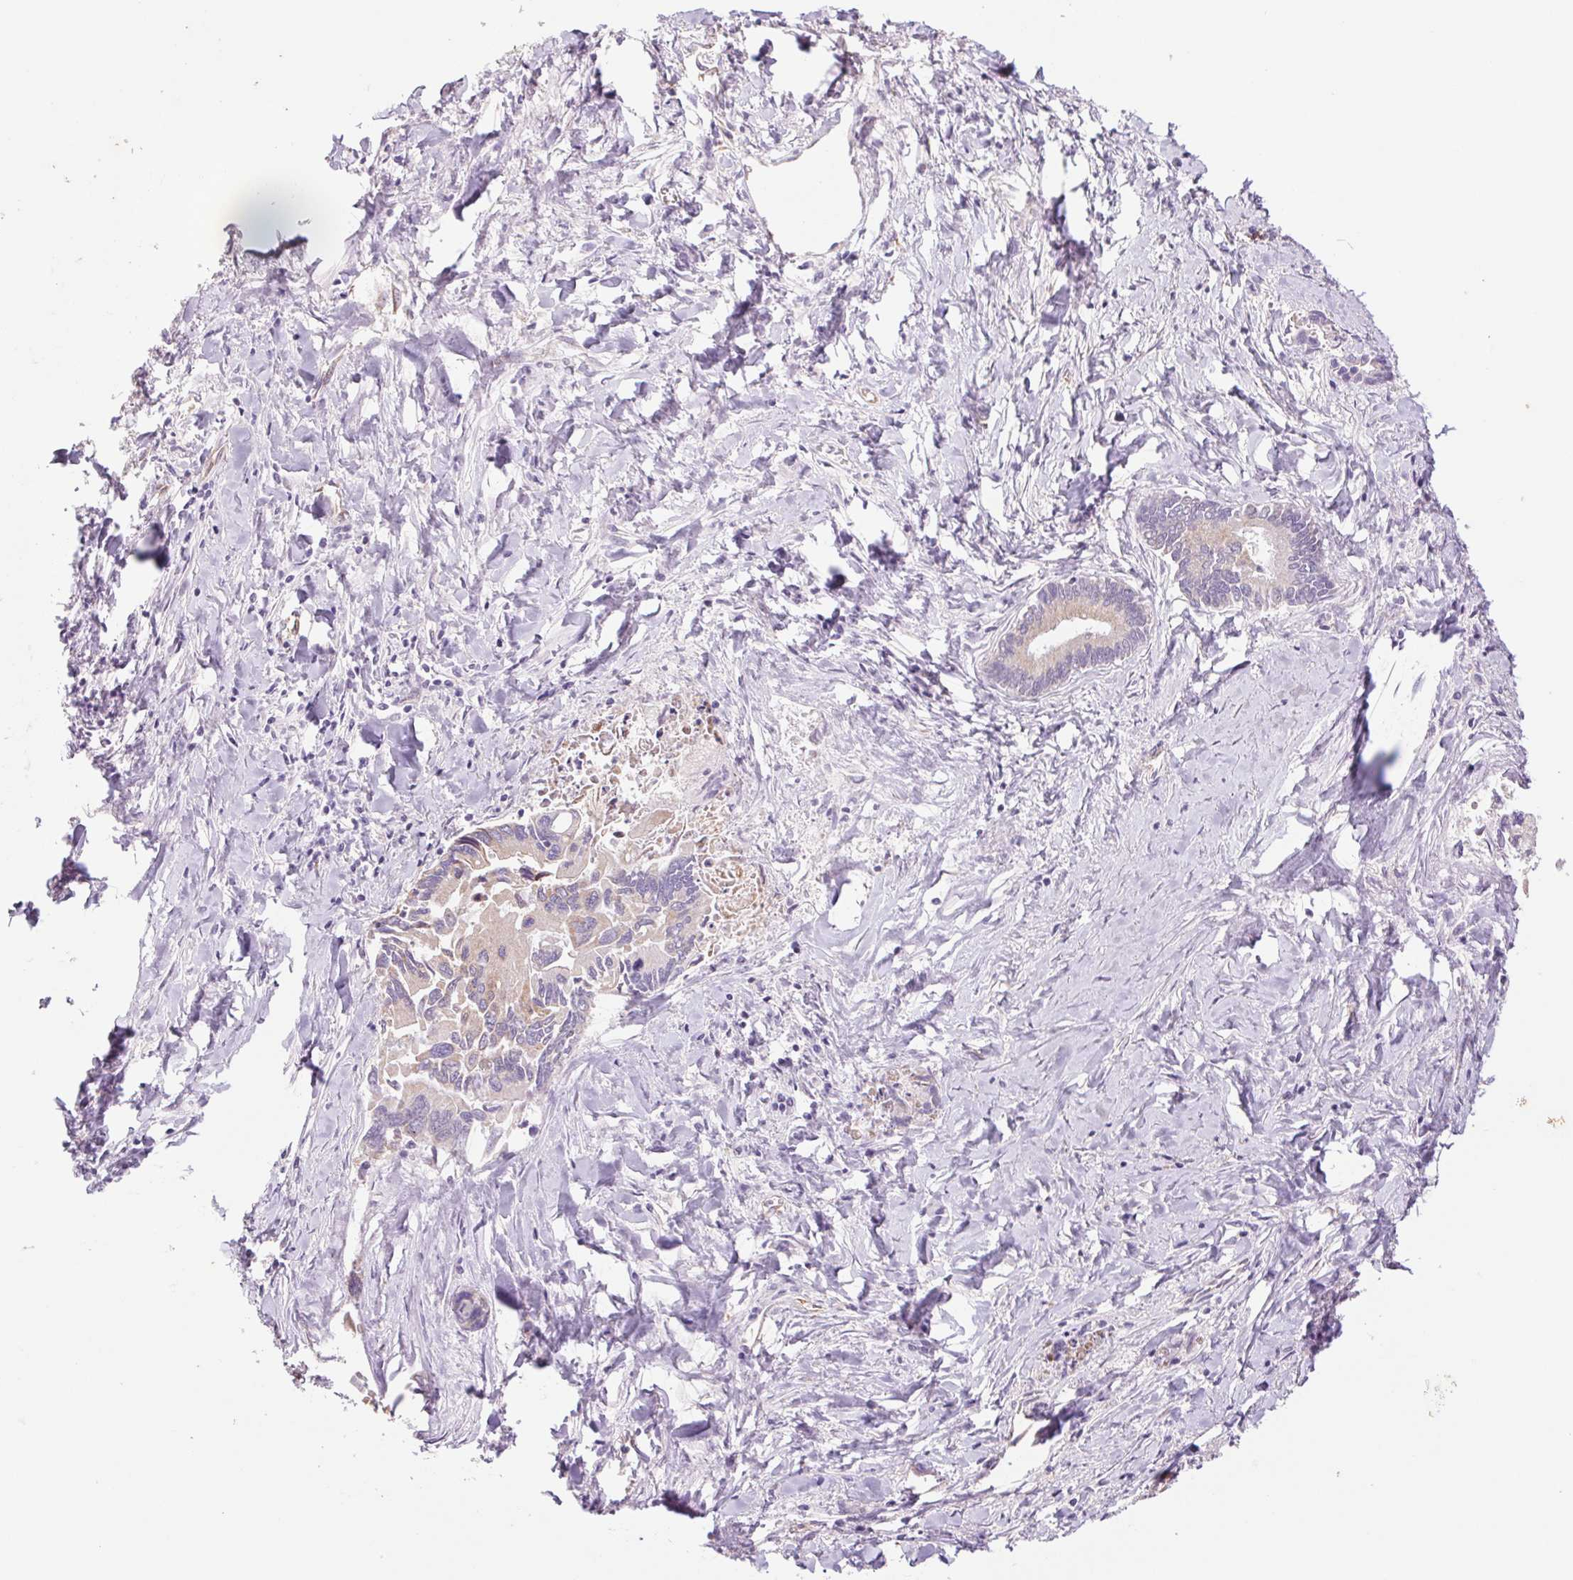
{"staining": {"intensity": "moderate", "quantity": "<25%", "location": "cytoplasmic/membranous"}, "tissue": "liver cancer", "cell_type": "Tumor cells", "image_type": "cancer", "snomed": [{"axis": "morphology", "description": "Cholangiocarcinoma"}, {"axis": "topography", "description": "Liver"}], "caption": "Immunohistochemical staining of human liver cancer (cholangiocarcinoma) reveals low levels of moderate cytoplasmic/membranous protein expression in about <25% of tumor cells. Using DAB (3,3'-diaminobenzidine) (brown) and hematoxylin (blue) stains, captured at high magnification using brightfield microscopy.", "gene": "IGFL3", "patient": {"sex": "male", "age": 66}}